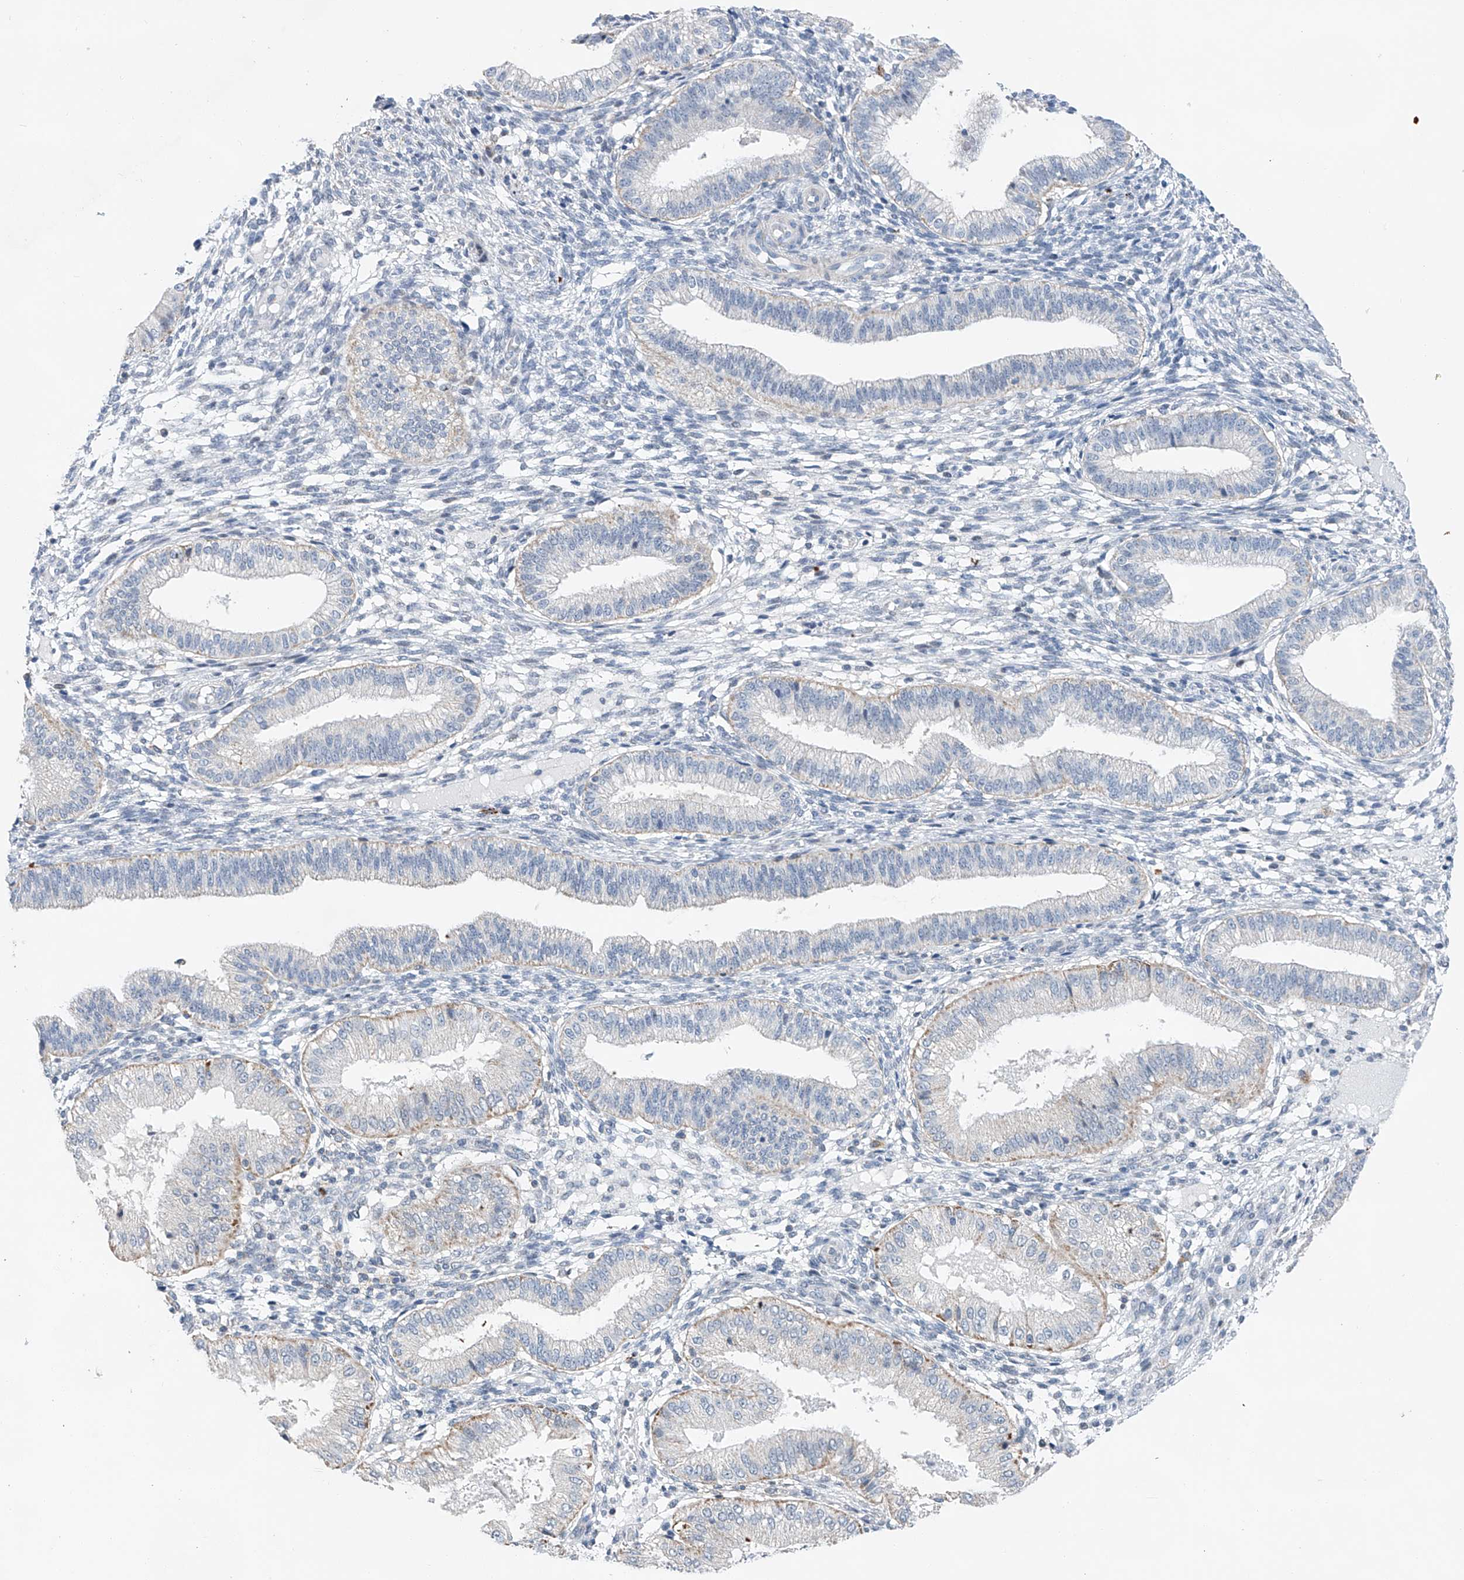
{"staining": {"intensity": "negative", "quantity": "none", "location": "none"}, "tissue": "endometrium", "cell_type": "Cells in endometrial stroma", "image_type": "normal", "snomed": [{"axis": "morphology", "description": "Normal tissue, NOS"}, {"axis": "topography", "description": "Endometrium"}], "caption": "Human endometrium stained for a protein using immunohistochemistry (IHC) shows no positivity in cells in endometrial stroma.", "gene": "KLF15", "patient": {"sex": "female", "age": 39}}